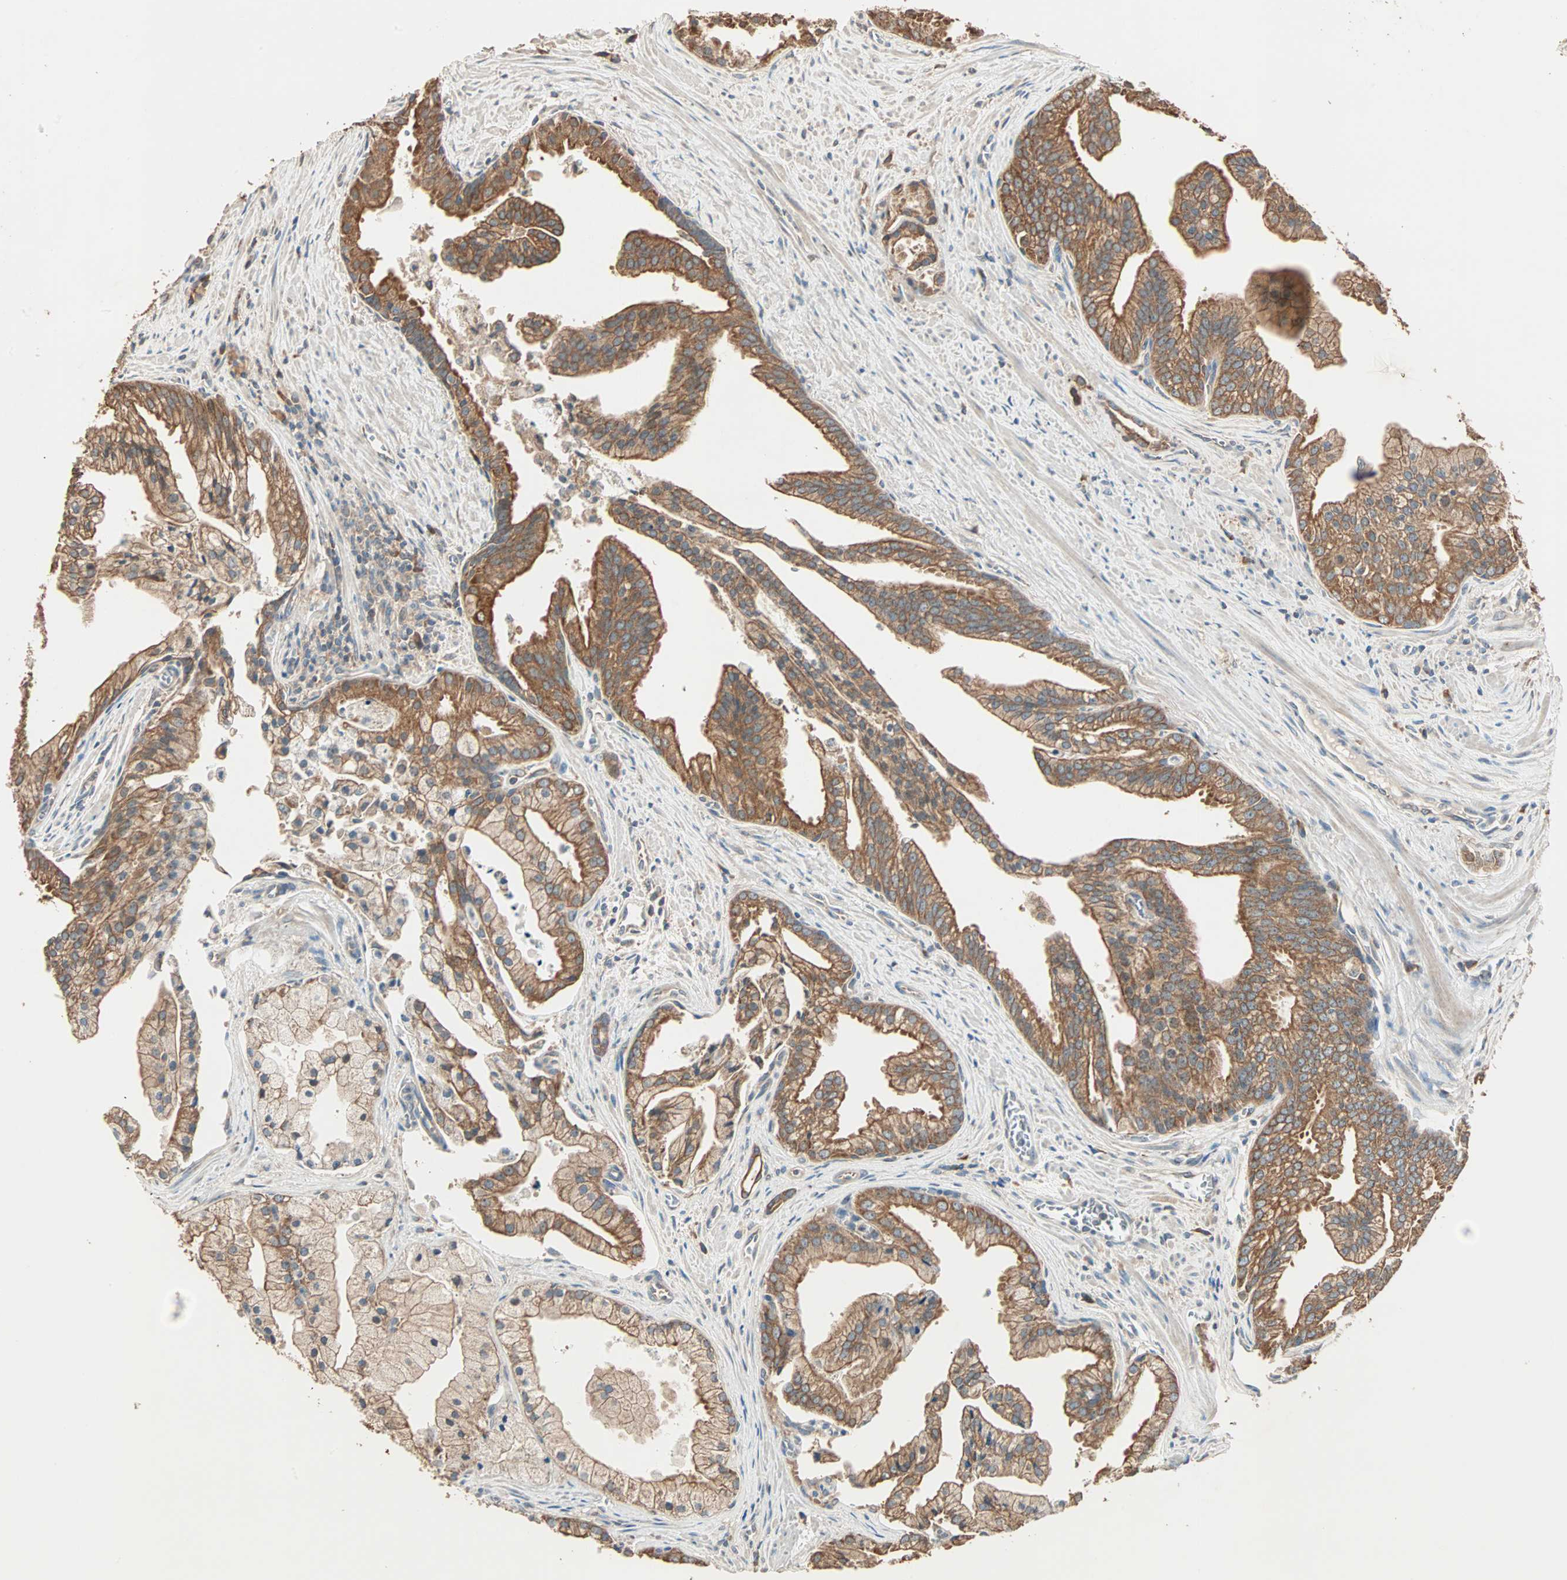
{"staining": {"intensity": "strong", "quantity": ">75%", "location": "cytoplasmic/membranous"}, "tissue": "prostate cancer", "cell_type": "Tumor cells", "image_type": "cancer", "snomed": [{"axis": "morphology", "description": "Adenocarcinoma, High grade"}, {"axis": "topography", "description": "Prostate"}], "caption": "Tumor cells reveal strong cytoplasmic/membranous staining in approximately >75% of cells in high-grade adenocarcinoma (prostate).", "gene": "EIF4G2", "patient": {"sex": "male", "age": 67}}